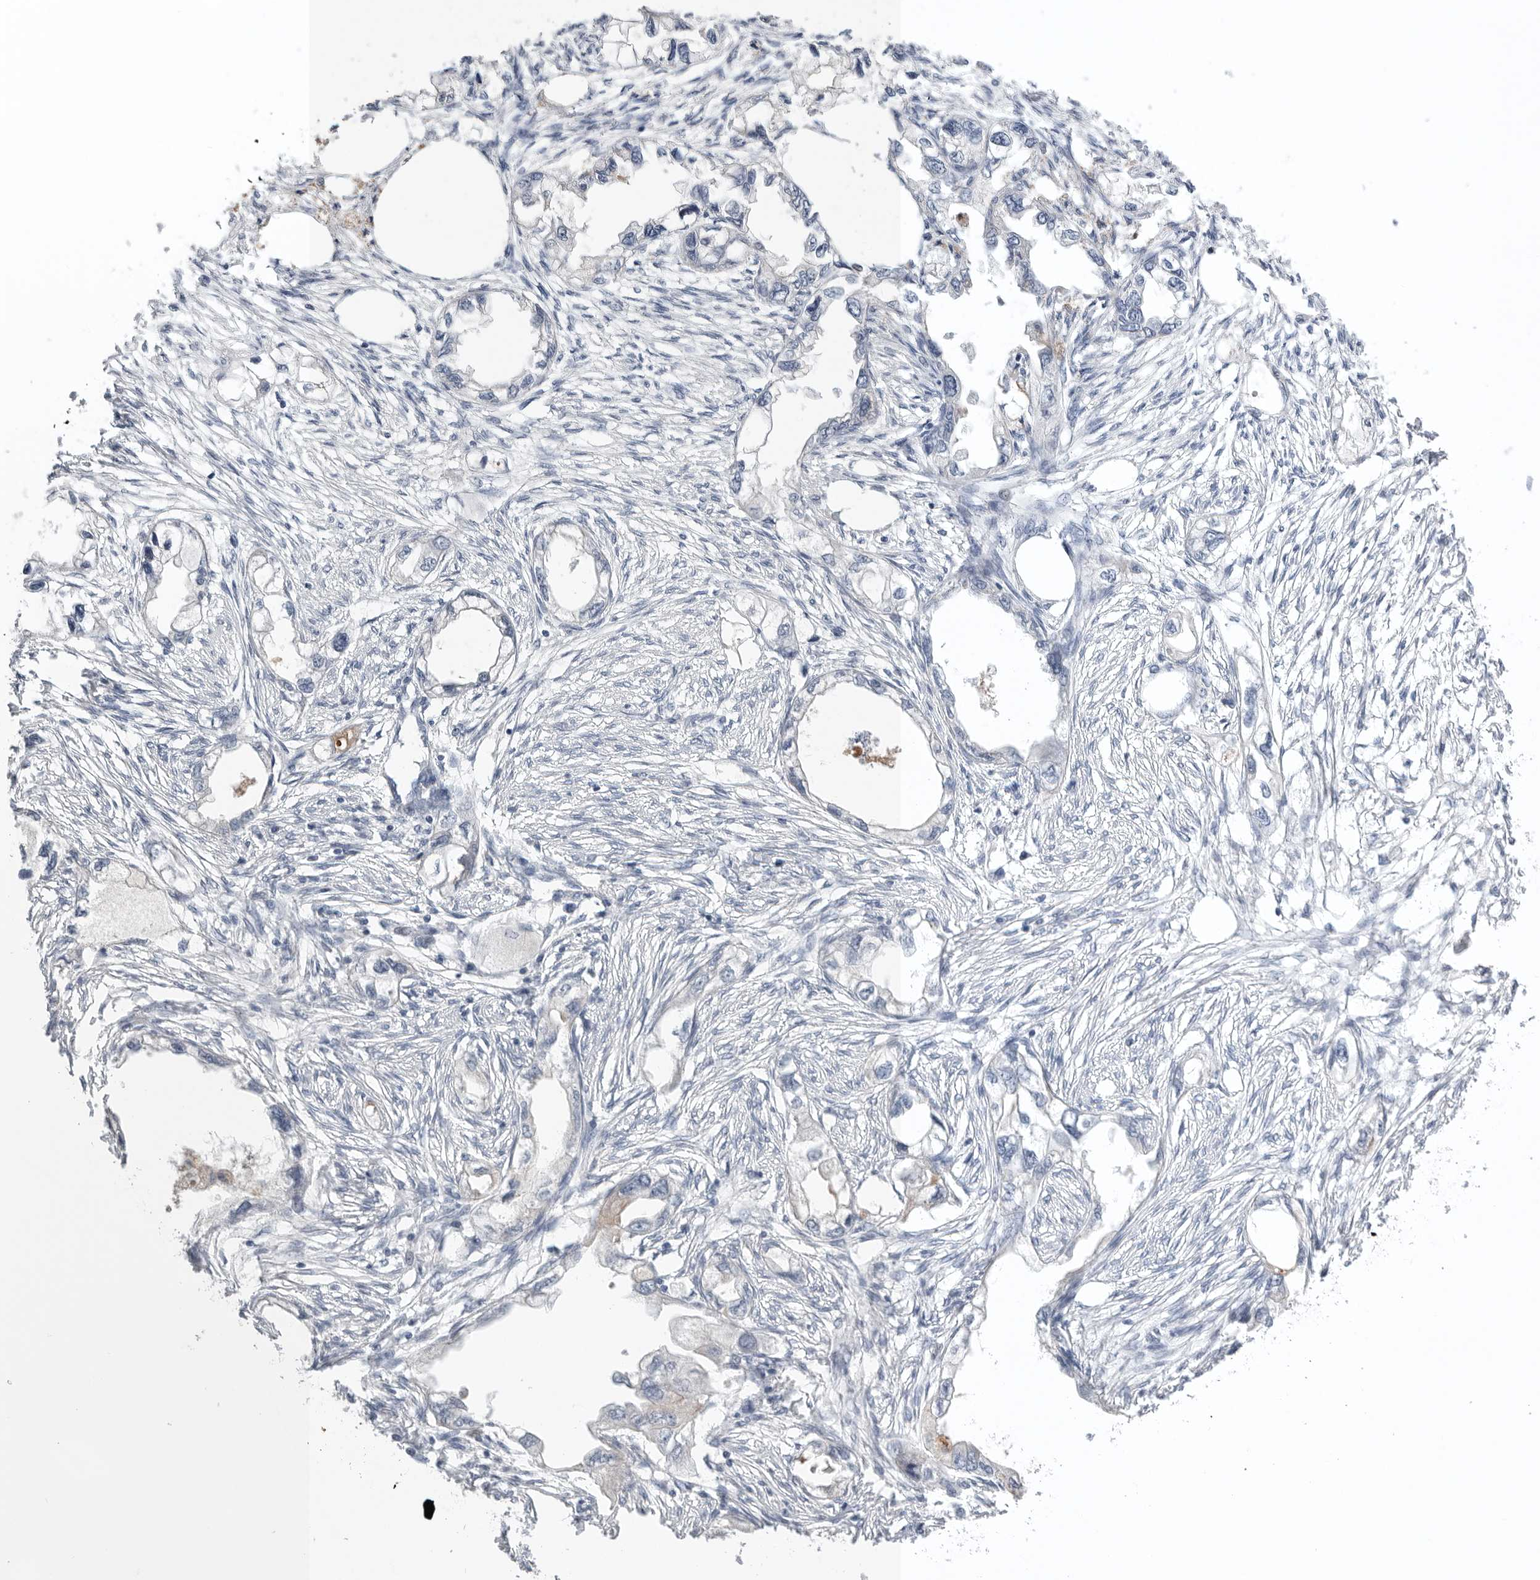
{"staining": {"intensity": "weak", "quantity": "<25%", "location": "cytoplasmic/membranous"}, "tissue": "endometrial cancer", "cell_type": "Tumor cells", "image_type": "cancer", "snomed": [{"axis": "morphology", "description": "Adenocarcinoma, NOS"}, {"axis": "morphology", "description": "Adenocarcinoma, metastatic, NOS"}, {"axis": "topography", "description": "Adipose tissue"}, {"axis": "topography", "description": "Endometrium"}], "caption": "This is an IHC image of human endometrial cancer (adenocarcinoma). There is no expression in tumor cells.", "gene": "TIMP1", "patient": {"sex": "female", "age": 67}}